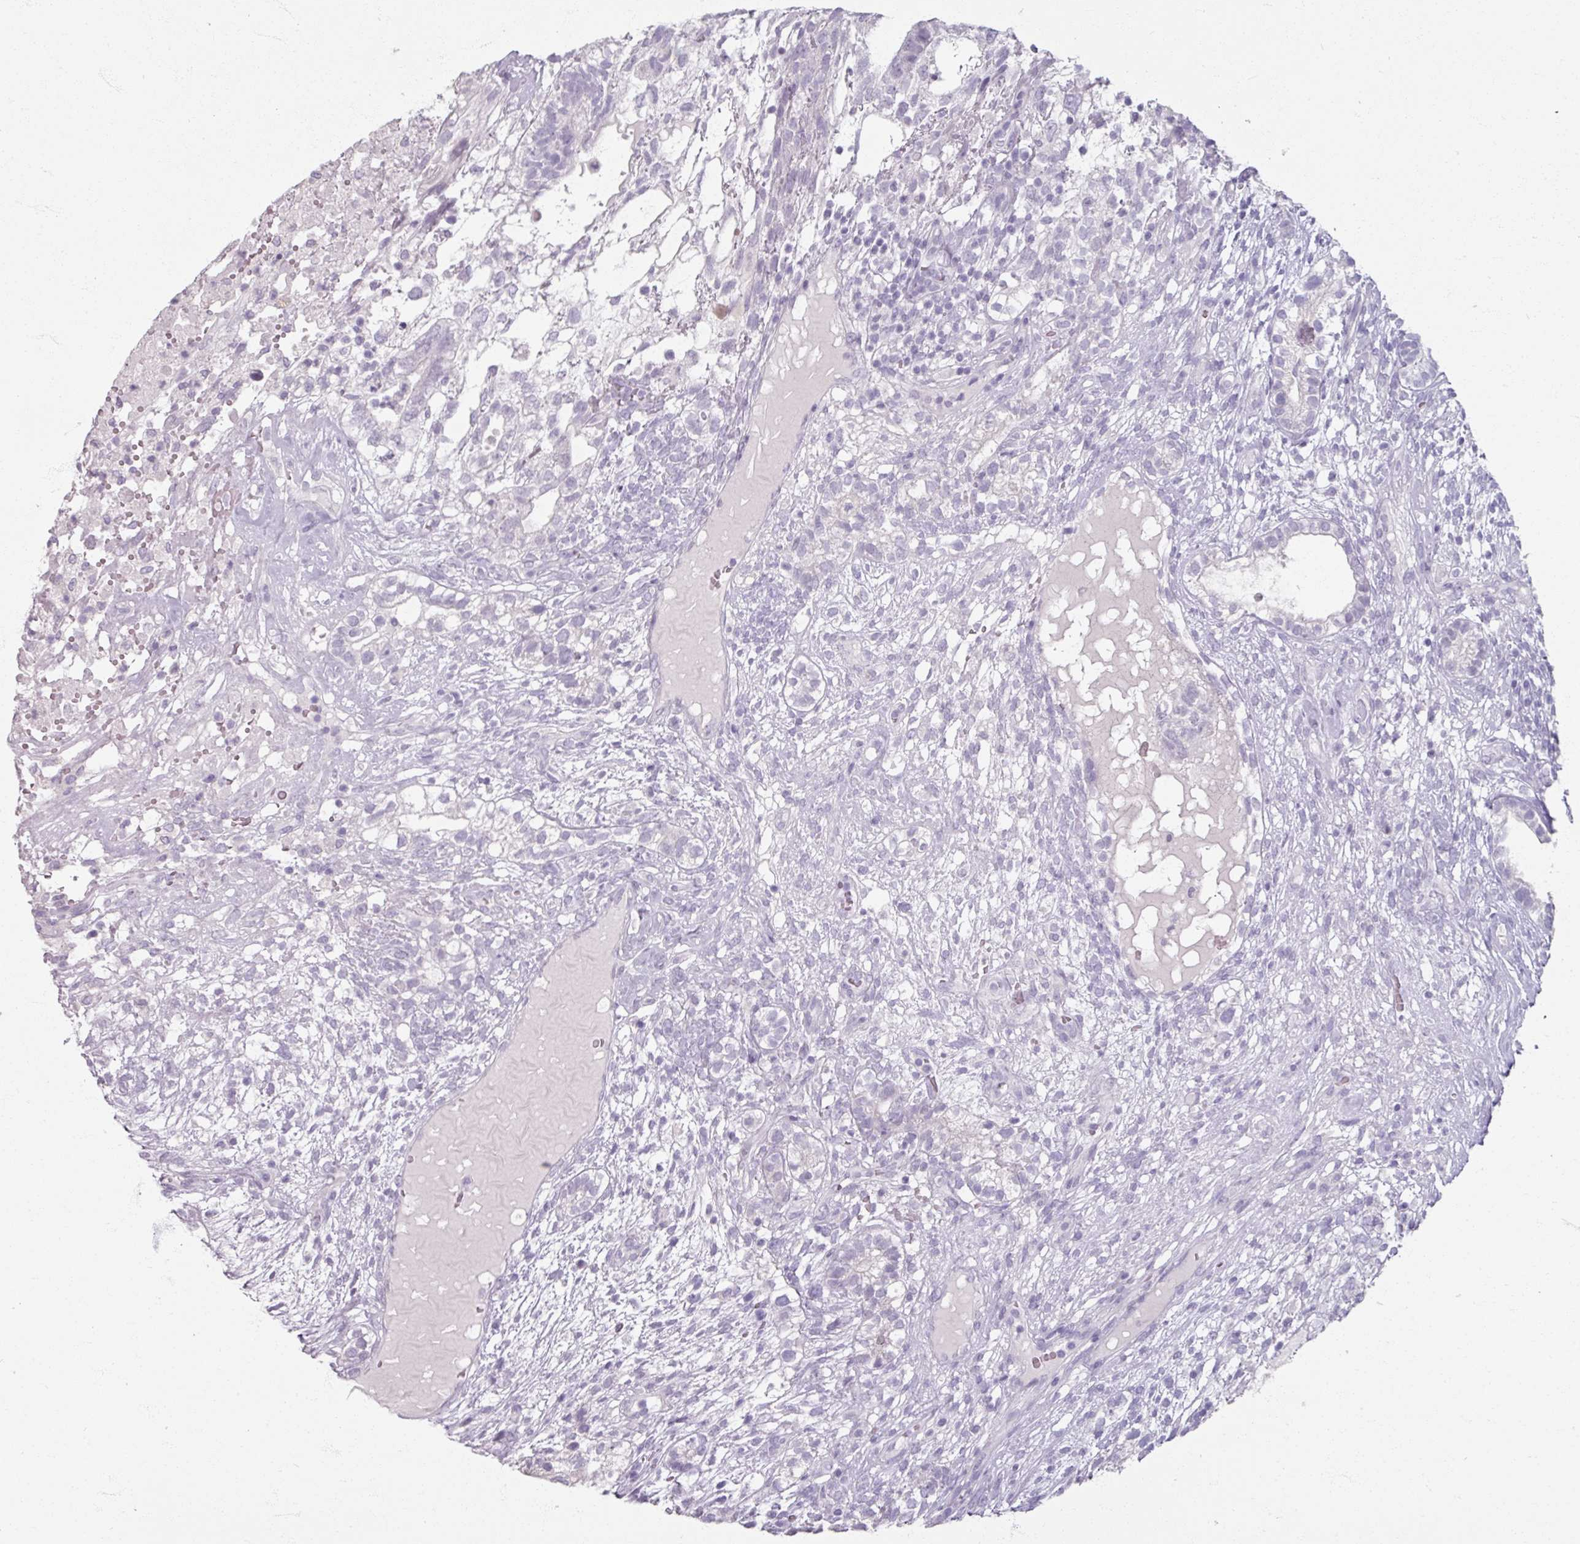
{"staining": {"intensity": "negative", "quantity": "none", "location": "none"}, "tissue": "testis cancer", "cell_type": "Tumor cells", "image_type": "cancer", "snomed": [{"axis": "morphology", "description": "Seminoma, NOS"}, {"axis": "morphology", "description": "Carcinoma, Embryonal, NOS"}, {"axis": "topography", "description": "Testis"}], "caption": "Human testis cancer (seminoma) stained for a protein using immunohistochemistry demonstrates no positivity in tumor cells.", "gene": "TG", "patient": {"sex": "male", "age": 41}}